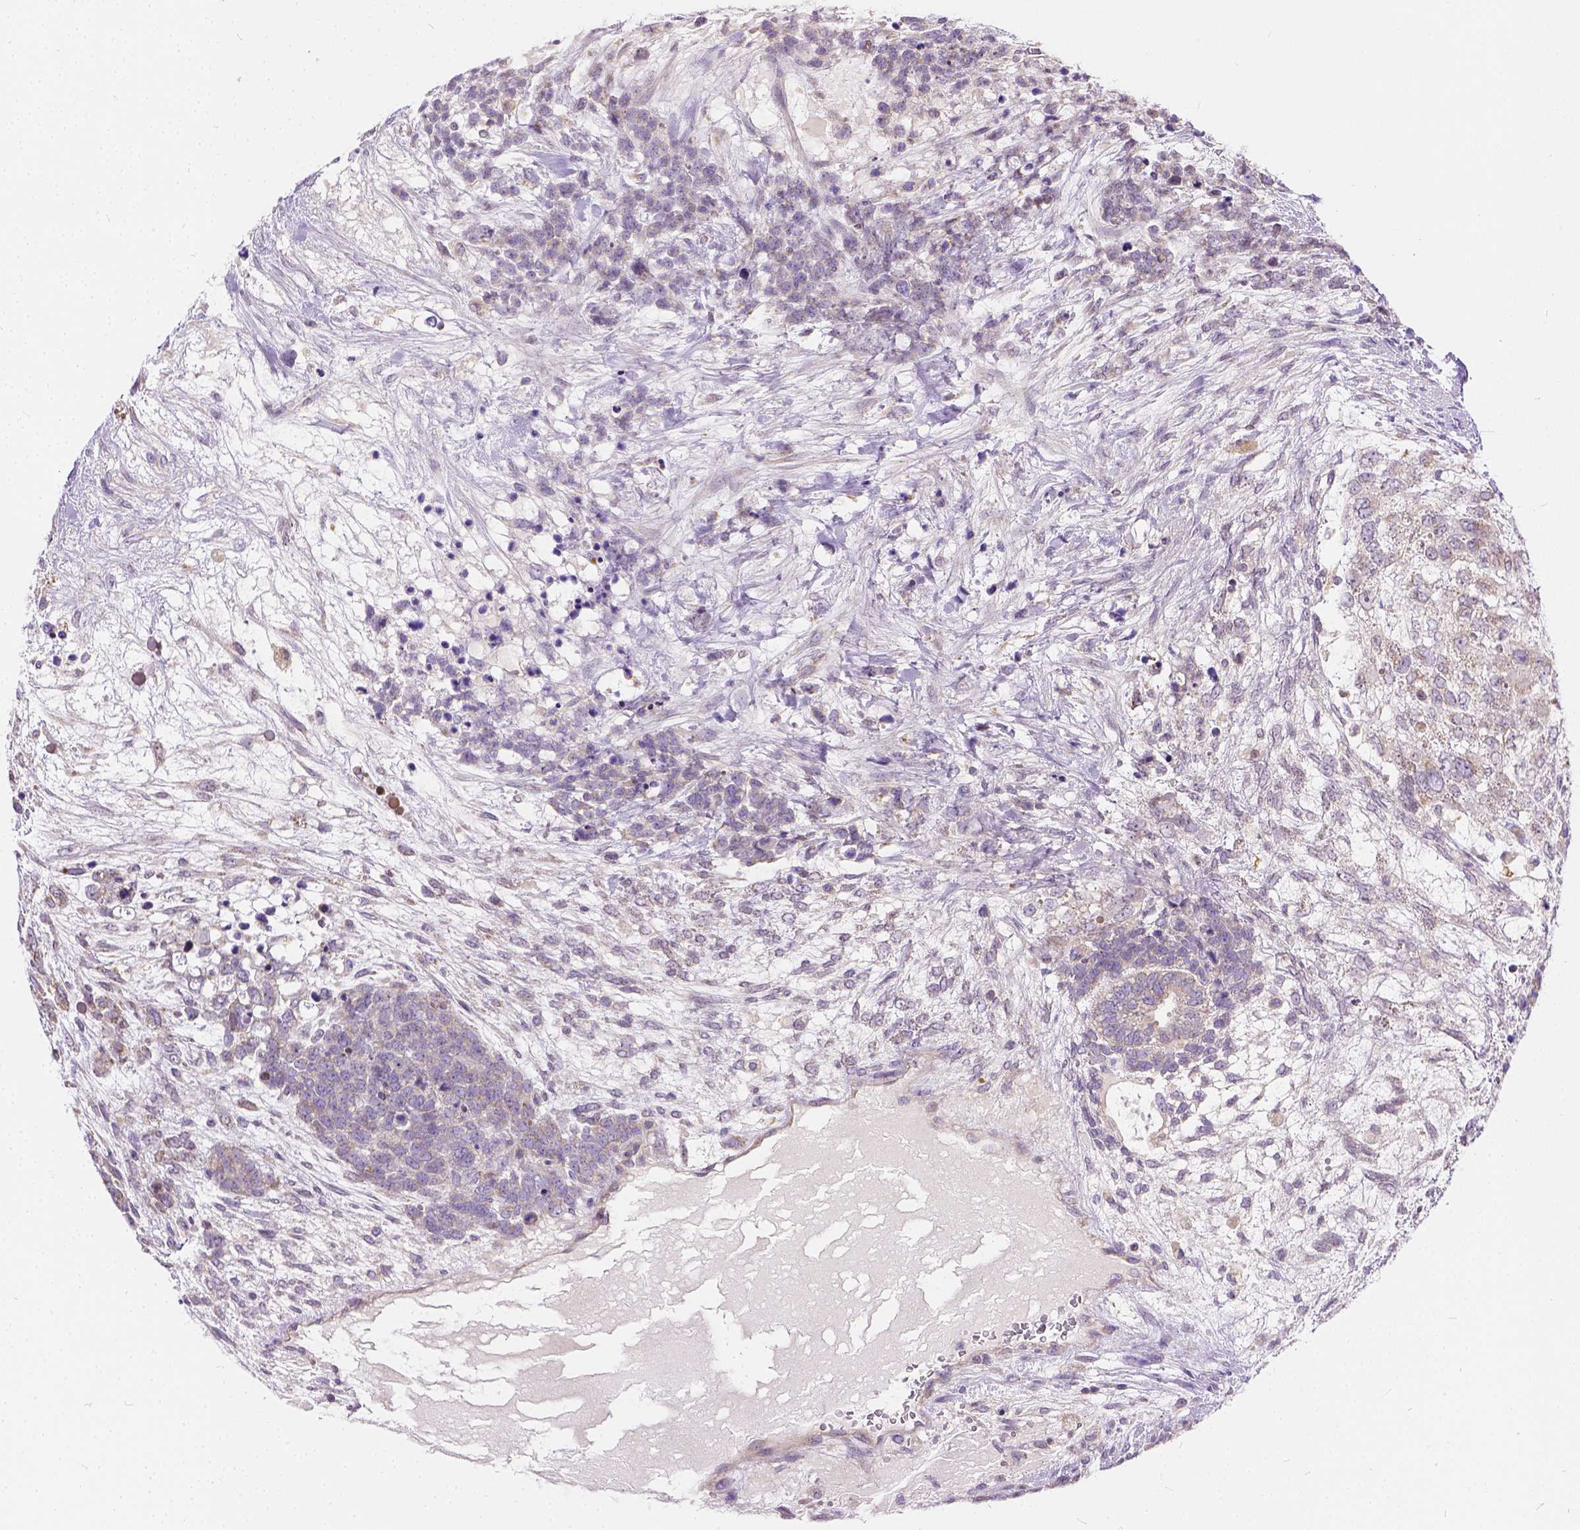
{"staining": {"intensity": "negative", "quantity": "none", "location": "none"}, "tissue": "testis cancer", "cell_type": "Tumor cells", "image_type": "cancer", "snomed": [{"axis": "morphology", "description": "Carcinoma, Embryonal, NOS"}, {"axis": "topography", "description": "Testis"}], "caption": "A histopathology image of testis cancer (embryonal carcinoma) stained for a protein demonstrates no brown staining in tumor cells.", "gene": "CADM4", "patient": {"sex": "male", "age": 23}}